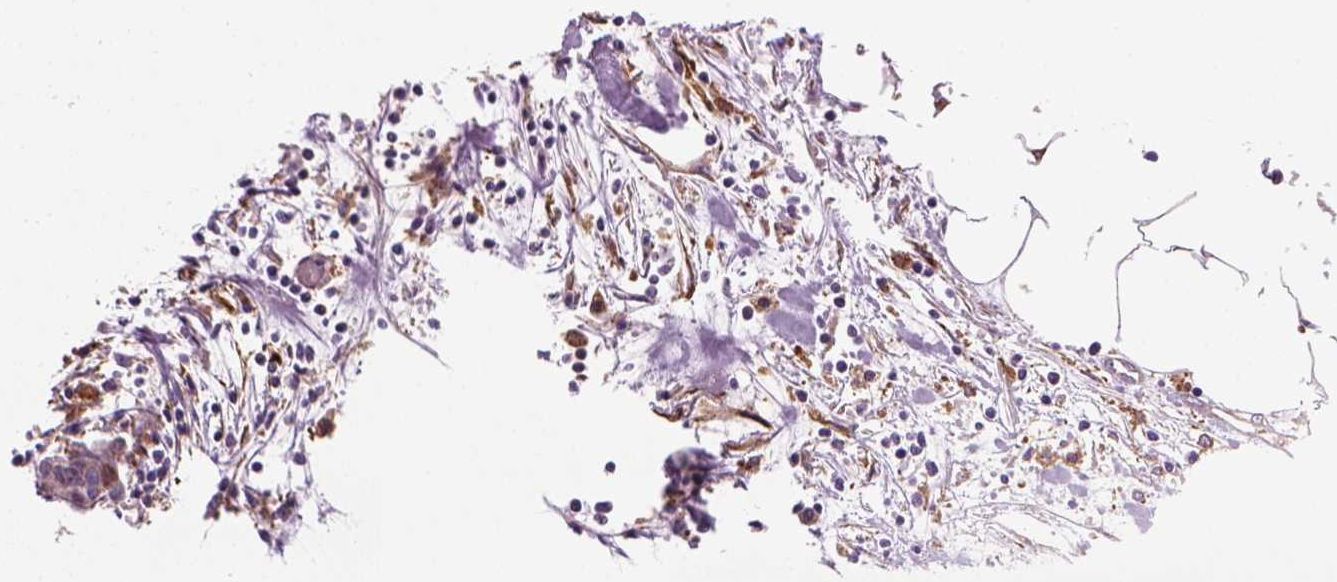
{"staining": {"intensity": "weak", "quantity": ">75%", "location": "cytoplasmic/membranous"}, "tissue": "carcinoid", "cell_type": "Tumor cells", "image_type": "cancer", "snomed": [{"axis": "morphology", "description": "Carcinoid, malignant, NOS"}, {"axis": "topography", "description": "Colon"}], "caption": "Carcinoid (malignant) stained with IHC exhibits weak cytoplasmic/membranous positivity in approximately >75% of tumor cells.", "gene": "MARCKS", "patient": {"sex": "male", "age": 81}}